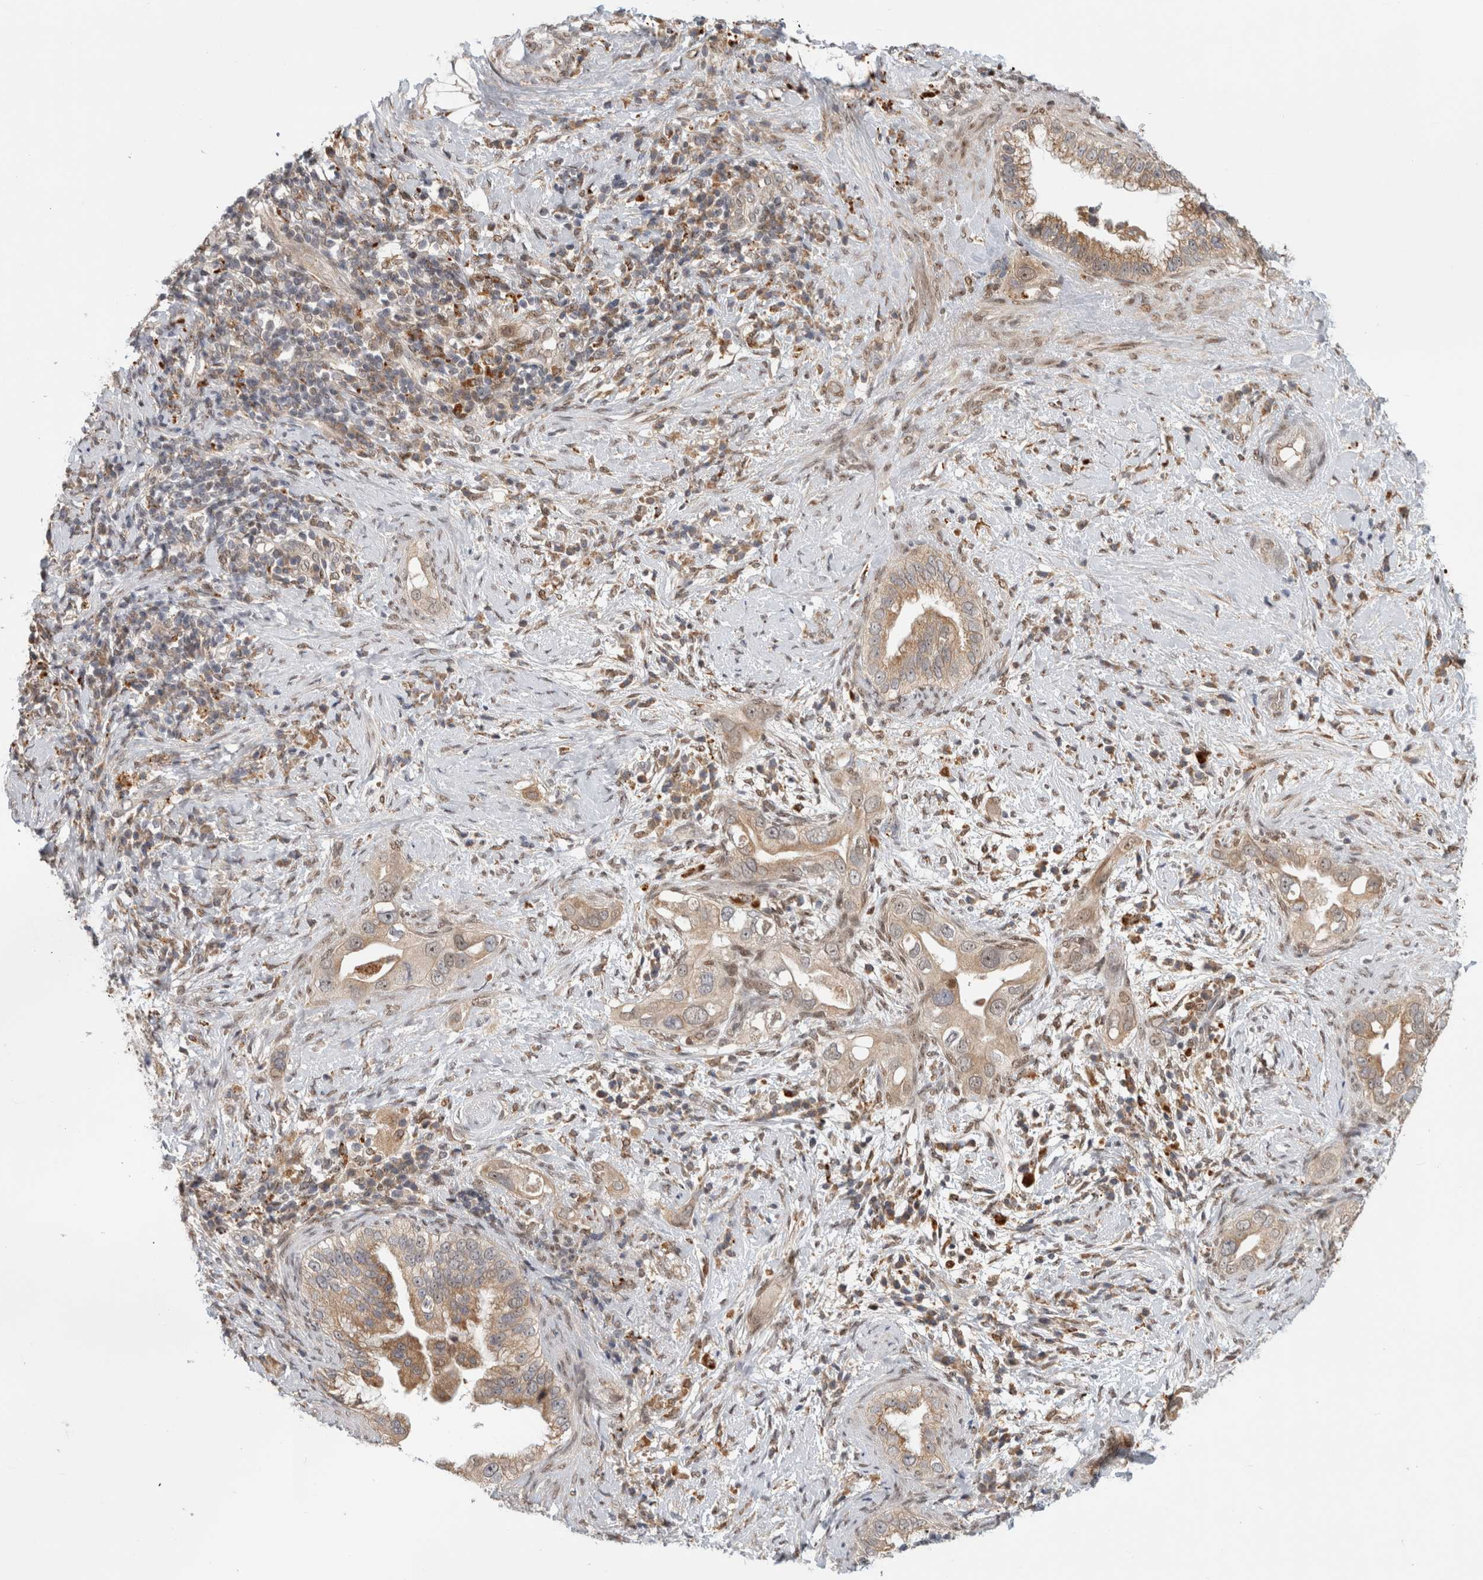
{"staining": {"intensity": "weak", "quantity": ">75%", "location": "cytoplasmic/membranous"}, "tissue": "pancreatic cancer", "cell_type": "Tumor cells", "image_type": "cancer", "snomed": [{"axis": "morphology", "description": "Inflammation, NOS"}, {"axis": "morphology", "description": "Adenocarcinoma, NOS"}, {"axis": "topography", "description": "Pancreas"}], "caption": "A photomicrograph showing weak cytoplasmic/membranous expression in about >75% of tumor cells in pancreatic cancer (adenocarcinoma), as visualized by brown immunohistochemical staining.", "gene": "NAB2", "patient": {"sex": "female", "age": 56}}